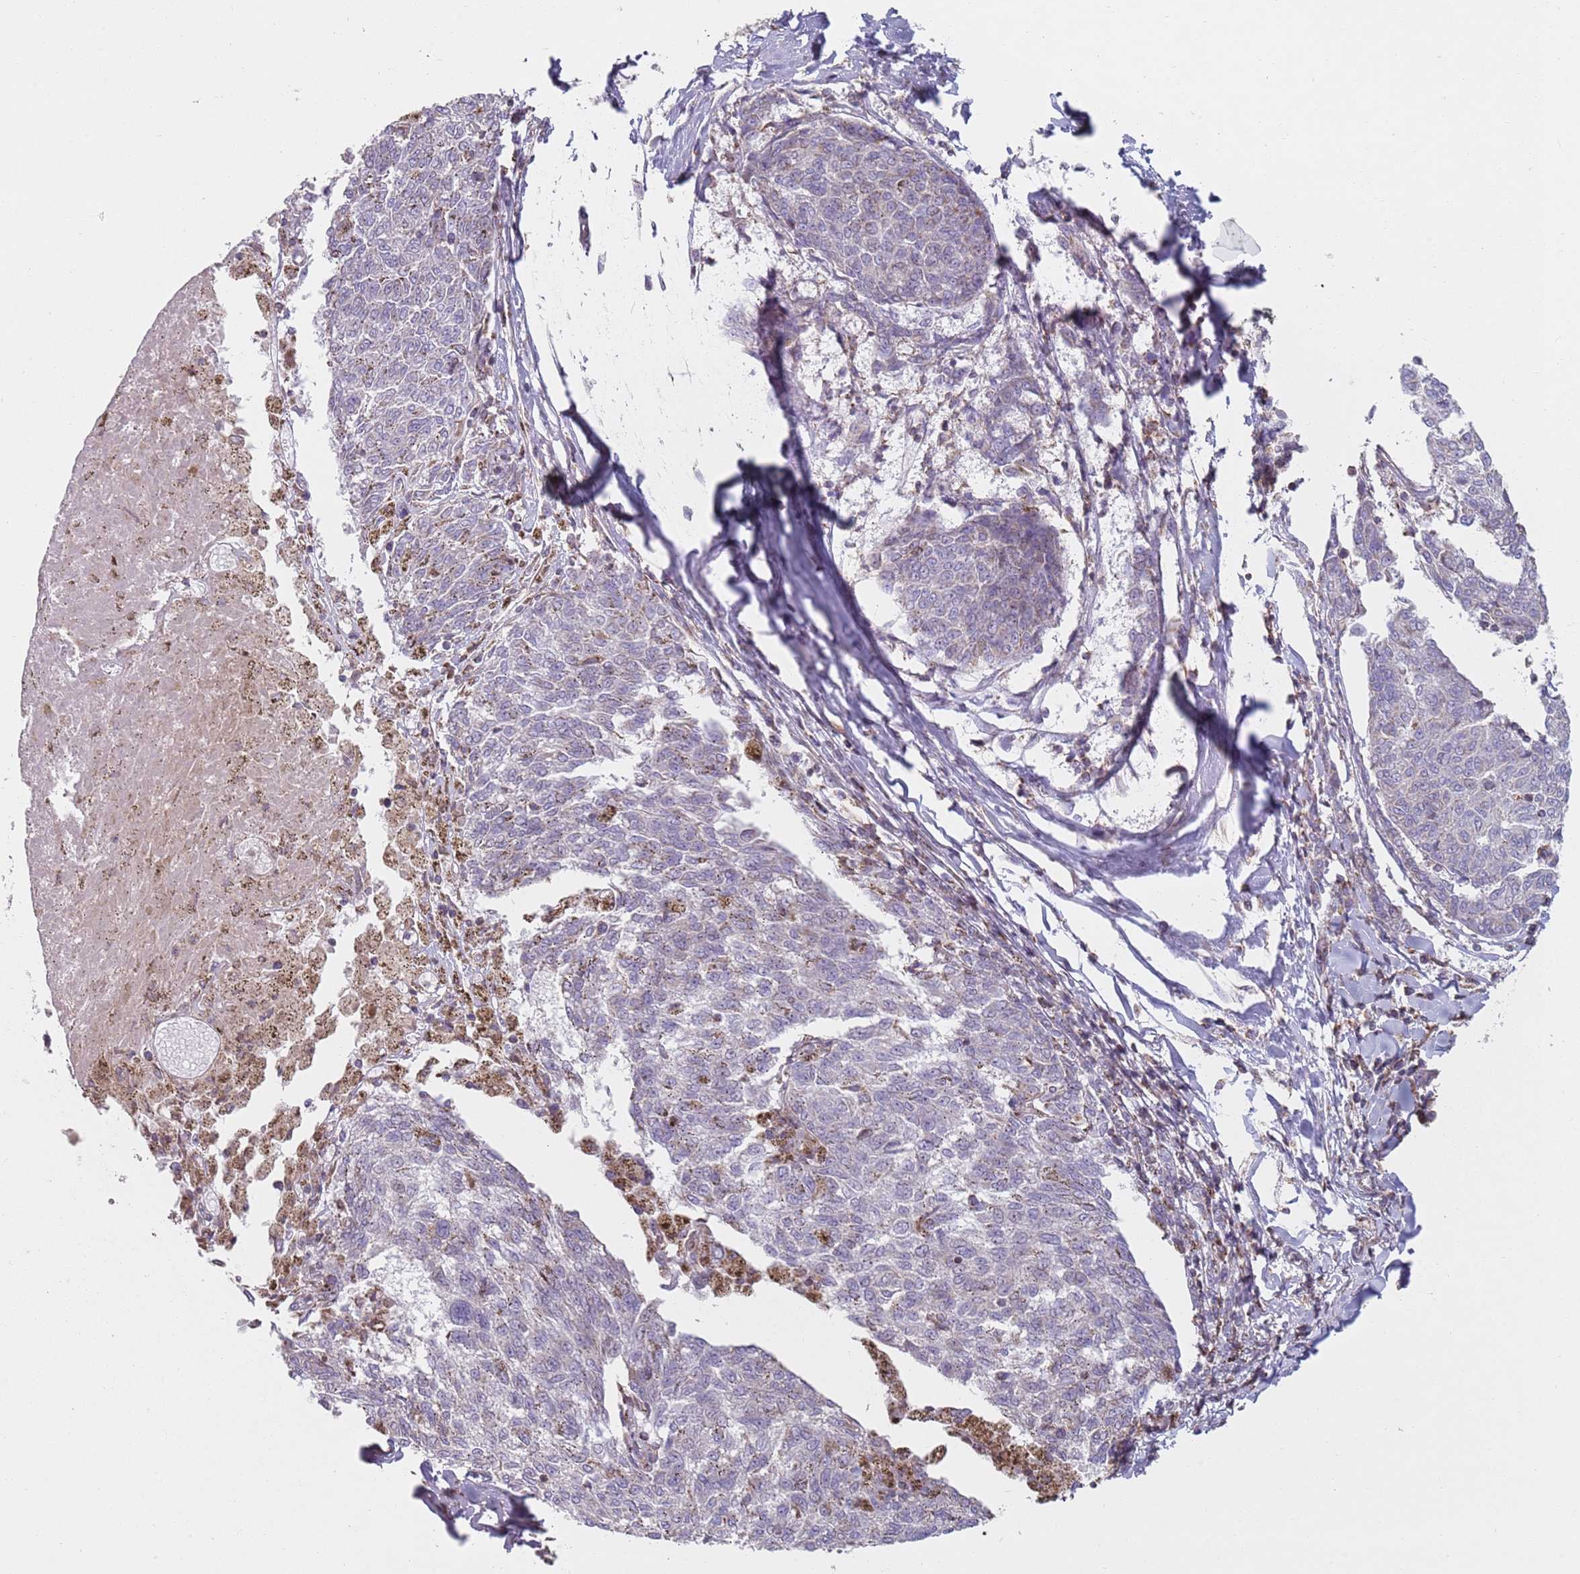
{"staining": {"intensity": "negative", "quantity": "none", "location": "none"}, "tissue": "melanoma", "cell_type": "Tumor cells", "image_type": "cancer", "snomed": [{"axis": "morphology", "description": "Malignant melanoma, NOS"}, {"axis": "topography", "description": "Skin"}], "caption": "Protein analysis of malignant melanoma exhibits no significant expression in tumor cells.", "gene": "GAS8", "patient": {"sex": "female", "age": 72}}